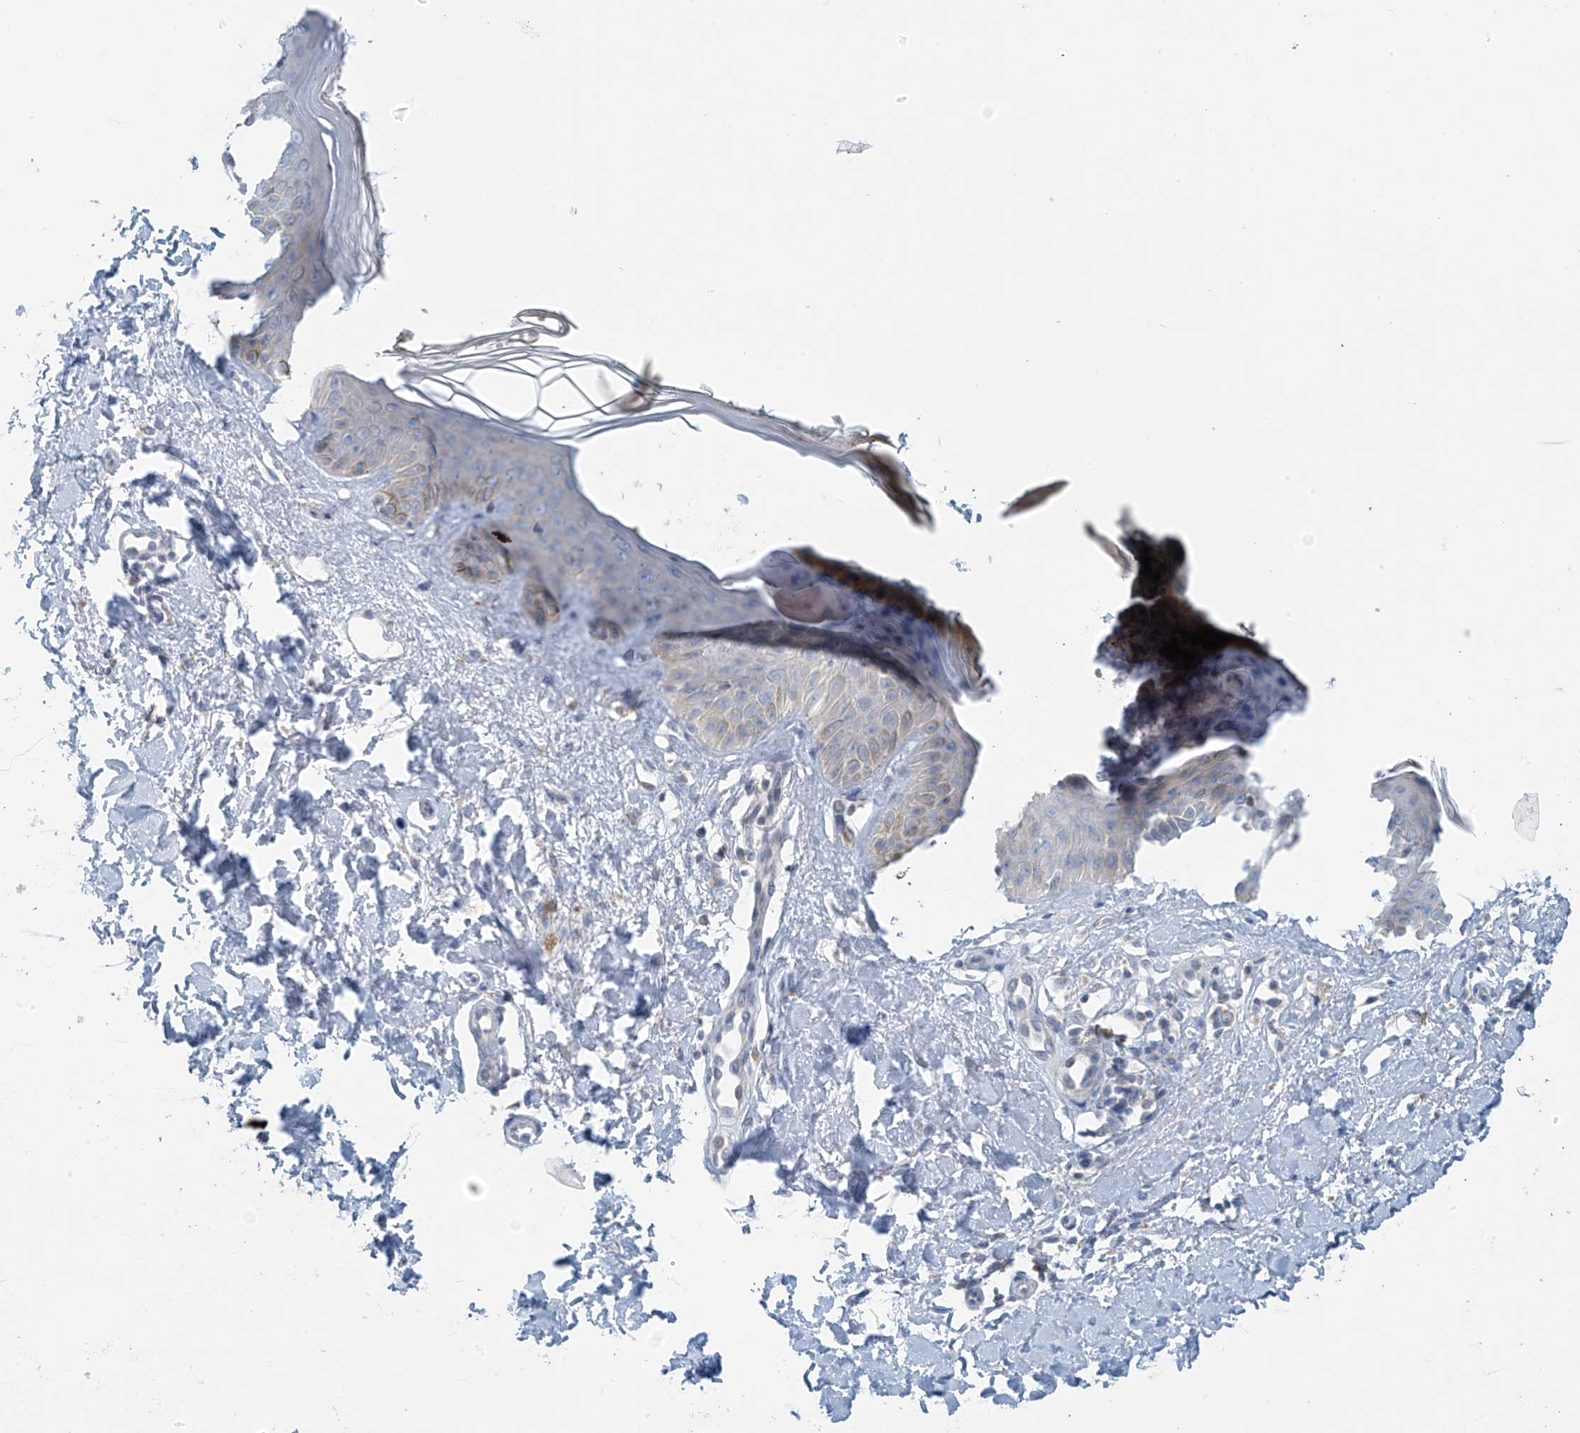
{"staining": {"intensity": "negative", "quantity": "none", "location": "none"}, "tissue": "skin", "cell_type": "Fibroblasts", "image_type": "normal", "snomed": [{"axis": "morphology", "description": "Normal tissue, NOS"}, {"axis": "topography", "description": "Skin"}], "caption": "This is an immunohistochemistry (IHC) histopathology image of normal skin. There is no expression in fibroblasts.", "gene": "SLC6A12", "patient": {"sex": "female", "age": 64}}